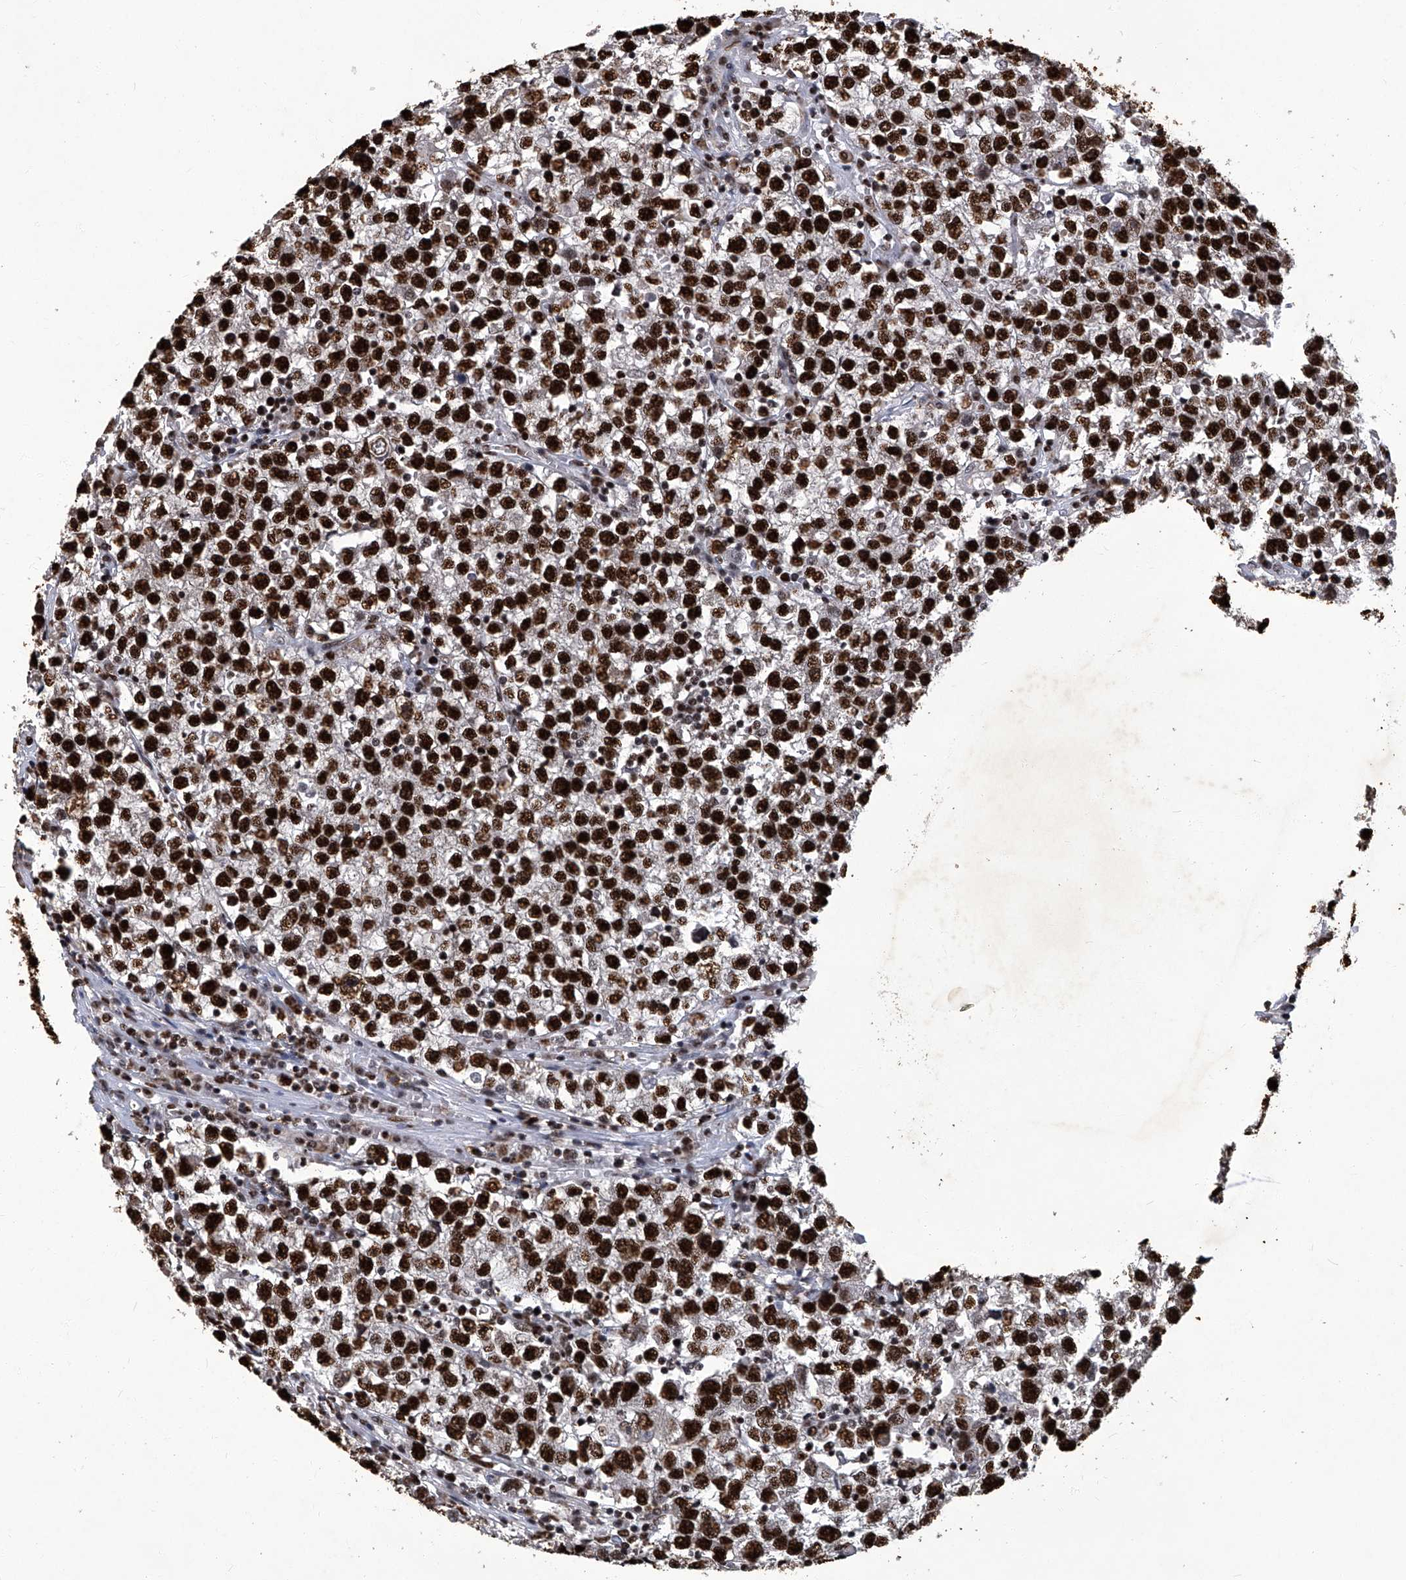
{"staining": {"intensity": "strong", "quantity": ">75%", "location": "nuclear"}, "tissue": "testis cancer", "cell_type": "Tumor cells", "image_type": "cancer", "snomed": [{"axis": "morphology", "description": "Seminoma, NOS"}, {"axis": "topography", "description": "Testis"}], "caption": "Immunohistochemical staining of testis cancer (seminoma) demonstrates high levels of strong nuclear protein positivity in about >75% of tumor cells.", "gene": "HBP1", "patient": {"sex": "male", "age": 22}}